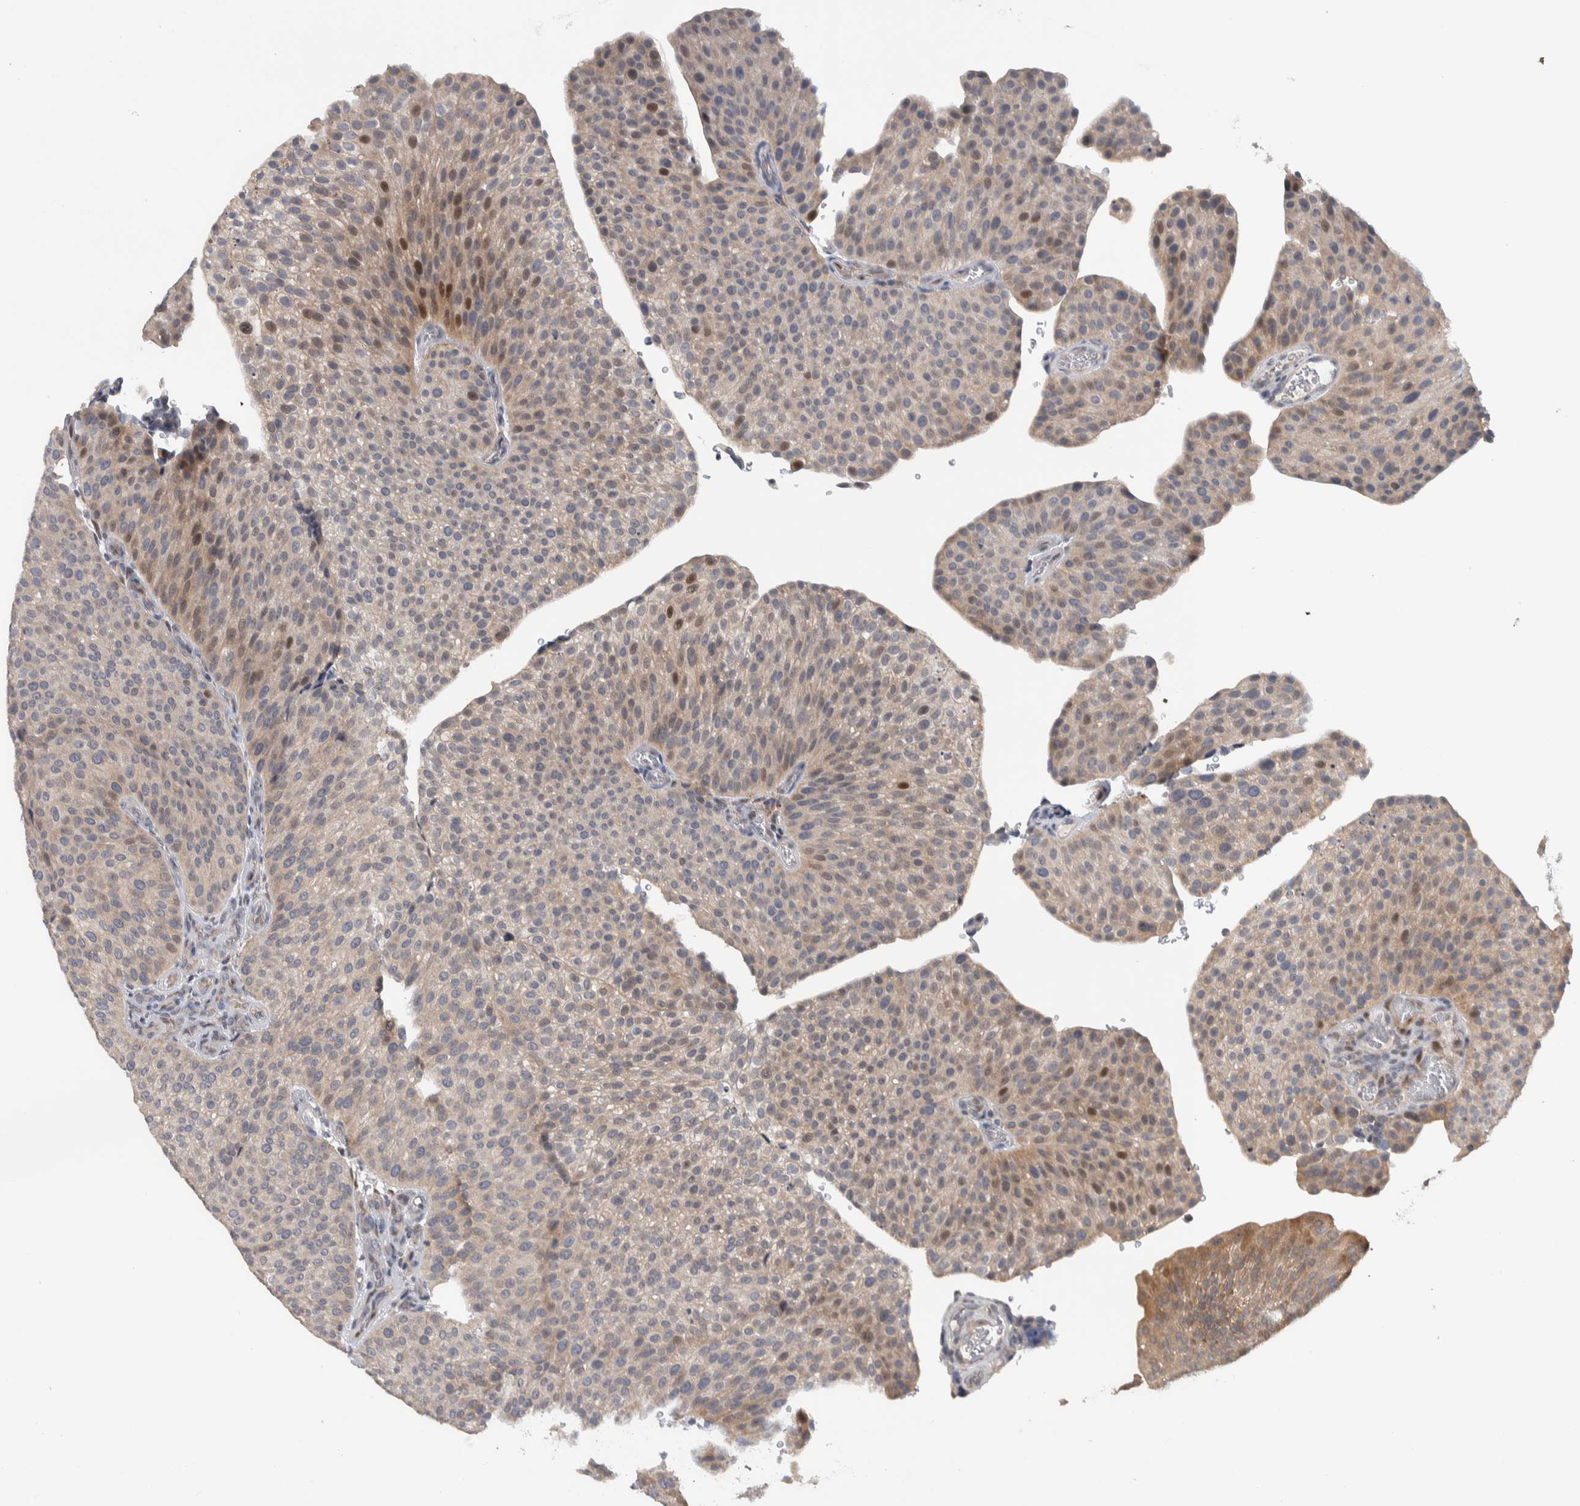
{"staining": {"intensity": "strong", "quantity": "<25%", "location": "nuclear"}, "tissue": "urothelial cancer", "cell_type": "Tumor cells", "image_type": "cancer", "snomed": [{"axis": "morphology", "description": "Normal tissue, NOS"}, {"axis": "morphology", "description": "Urothelial carcinoma, Low grade"}, {"axis": "topography", "description": "Smooth muscle"}, {"axis": "topography", "description": "Urinary bladder"}], "caption": "Brown immunohistochemical staining in urothelial cancer demonstrates strong nuclear expression in about <25% of tumor cells.", "gene": "PRRG4", "patient": {"sex": "male", "age": 60}}